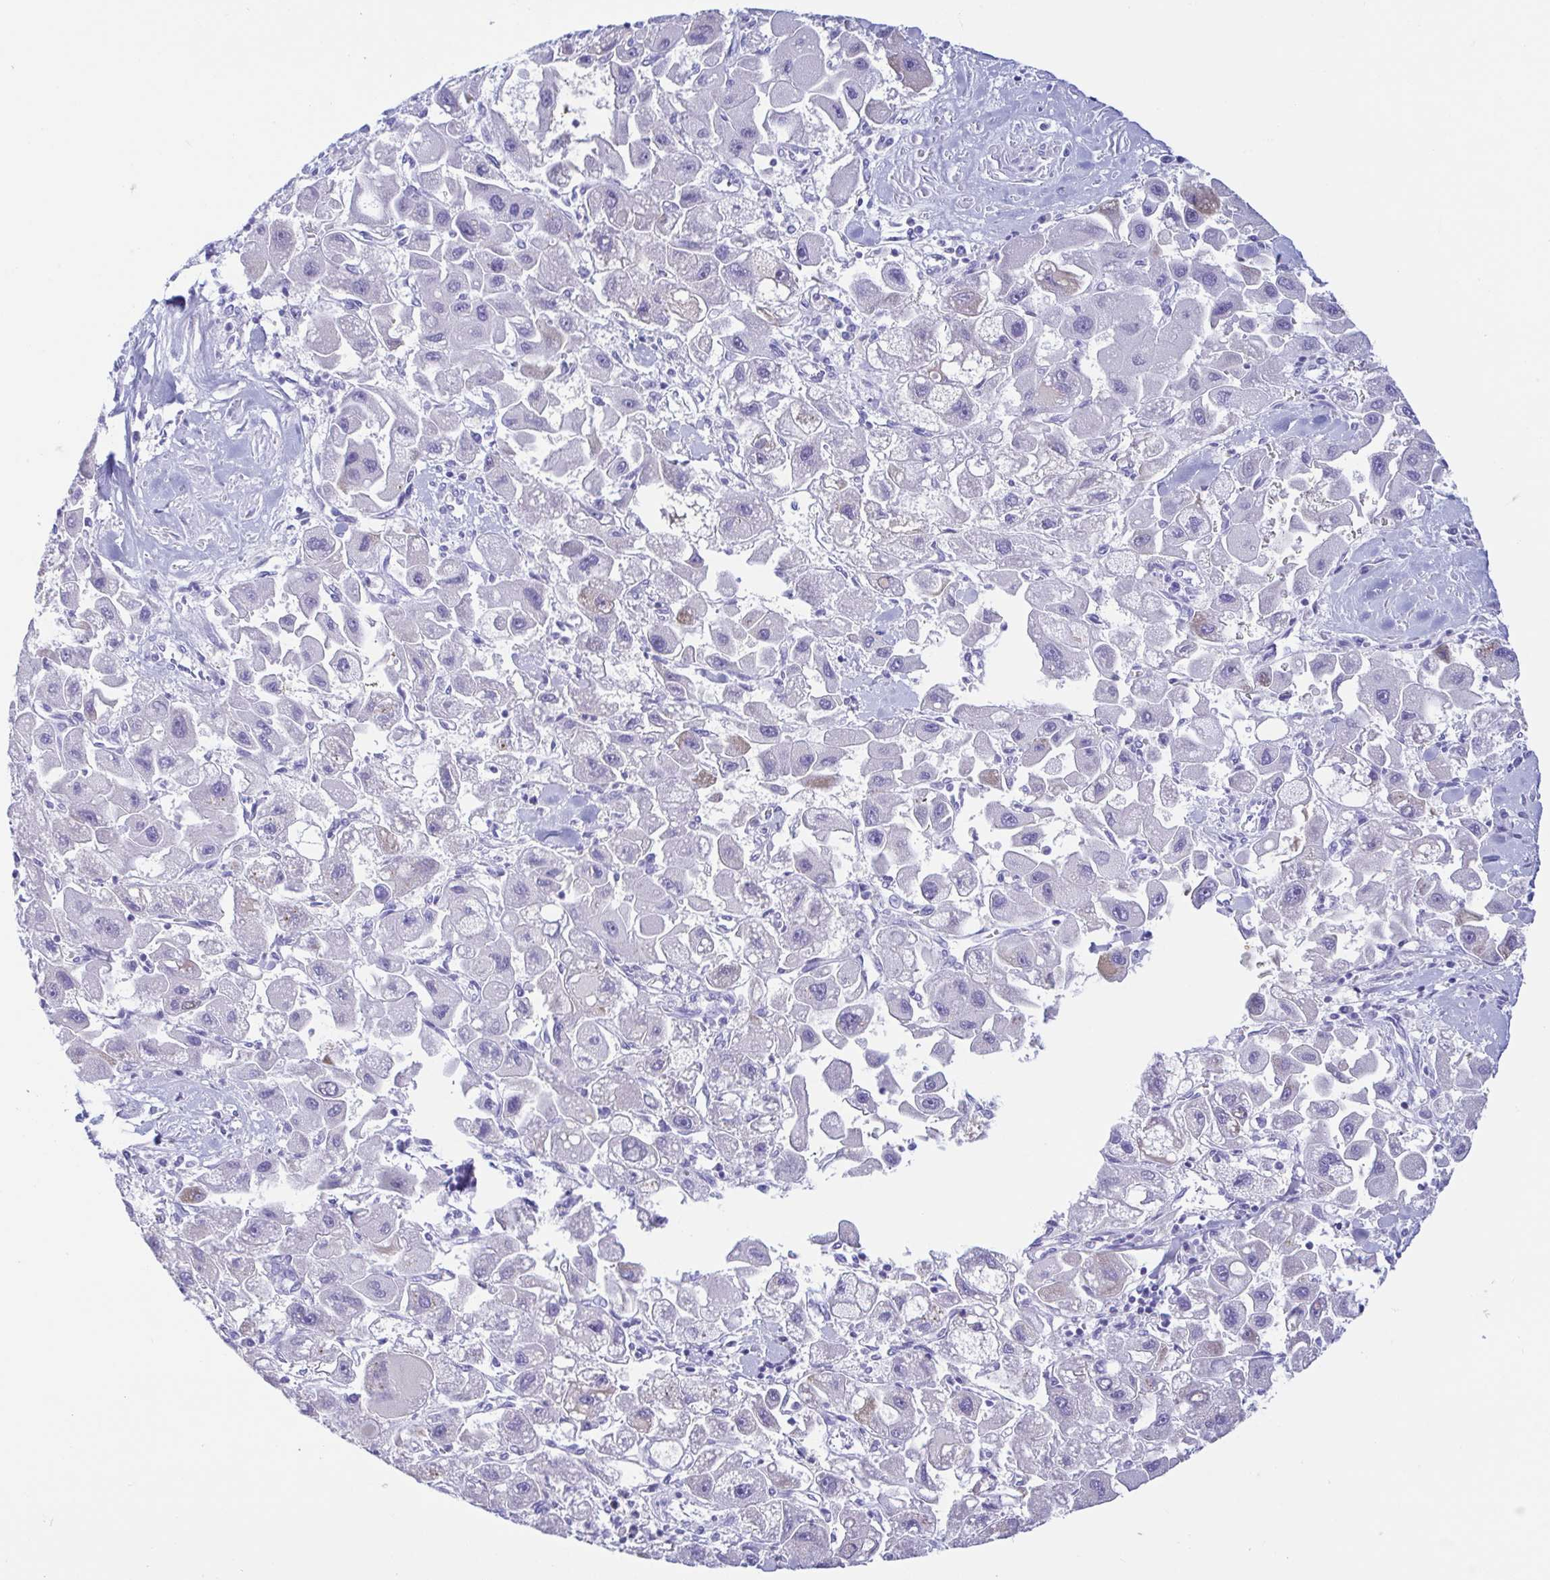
{"staining": {"intensity": "negative", "quantity": "none", "location": "none"}, "tissue": "liver cancer", "cell_type": "Tumor cells", "image_type": "cancer", "snomed": [{"axis": "morphology", "description": "Carcinoma, Hepatocellular, NOS"}, {"axis": "topography", "description": "Liver"}], "caption": "Tumor cells show no significant staining in liver cancer.", "gene": "GKN1", "patient": {"sex": "male", "age": 24}}